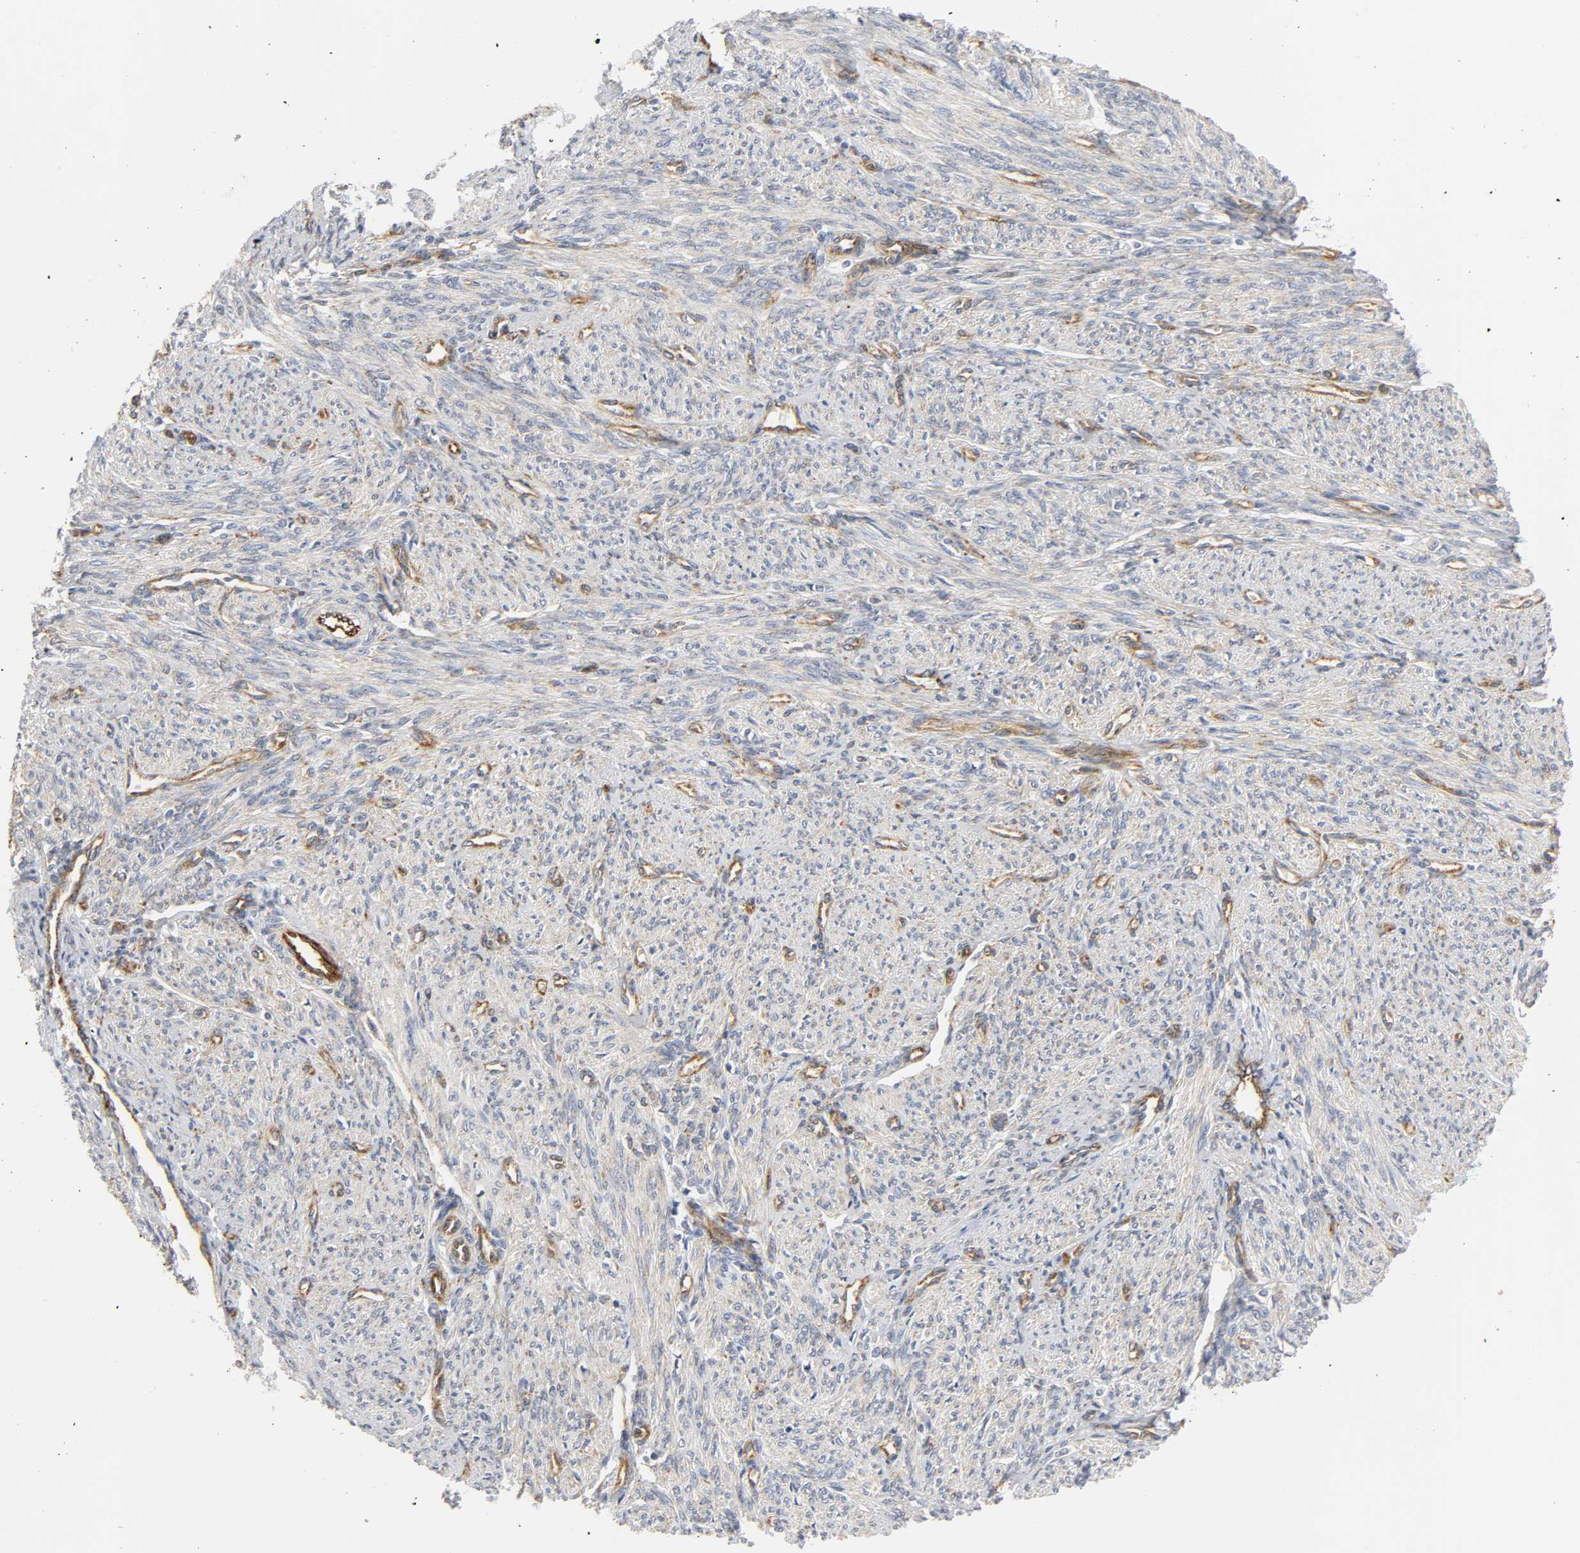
{"staining": {"intensity": "weak", "quantity": ">75%", "location": "cytoplasmic/membranous"}, "tissue": "smooth muscle", "cell_type": "Smooth muscle cells", "image_type": "normal", "snomed": [{"axis": "morphology", "description": "Normal tissue, NOS"}, {"axis": "topography", "description": "Smooth muscle"}], "caption": "Immunohistochemistry image of benign human smooth muscle stained for a protein (brown), which reveals low levels of weak cytoplasmic/membranous expression in about >75% of smooth muscle cells.", "gene": "DOCK1", "patient": {"sex": "female", "age": 65}}